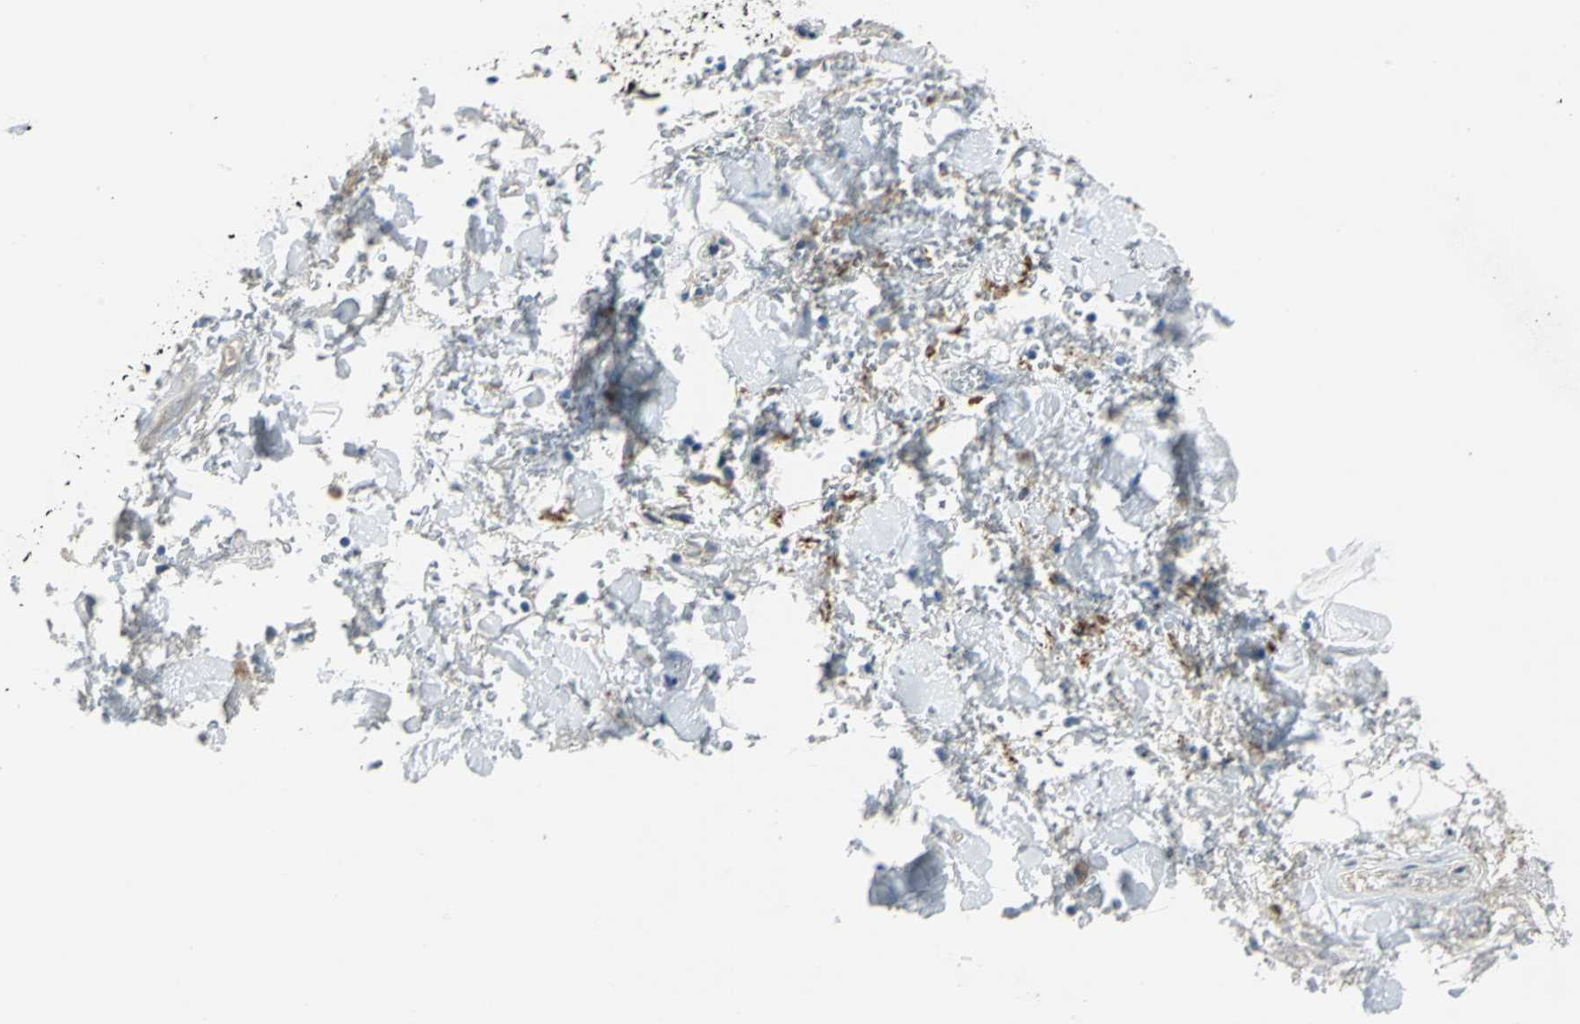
{"staining": {"intensity": "moderate", "quantity": "<25%", "location": "cytoplasmic/membranous"}, "tissue": "adipose tissue", "cell_type": "Adipocytes", "image_type": "normal", "snomed": [{"axis": "morphology", "description": "Normal tissue, NOS"}, {"axis": "morphology", "description": "Cholangiocarcinoma"}, {"axis": "topography", "description": "Liver"}, {"axis": "topography", "description": "Peripheral nerve tissue"}], "caption": "Immunohistochemistry staining of benign adipose tissue, which exhibits low levels of moderate cytoplasmic/membranous positivity in about <25% of adipocytes indicating moderate cytoplasmic/membranous protein positivity. The staining was performed using DAB (brown) for protein detection and nuclei were counterstained in hematoxylin (blue).", "gene": "CDC42EP1", "patient": {"sex": "male", "age": 50}}